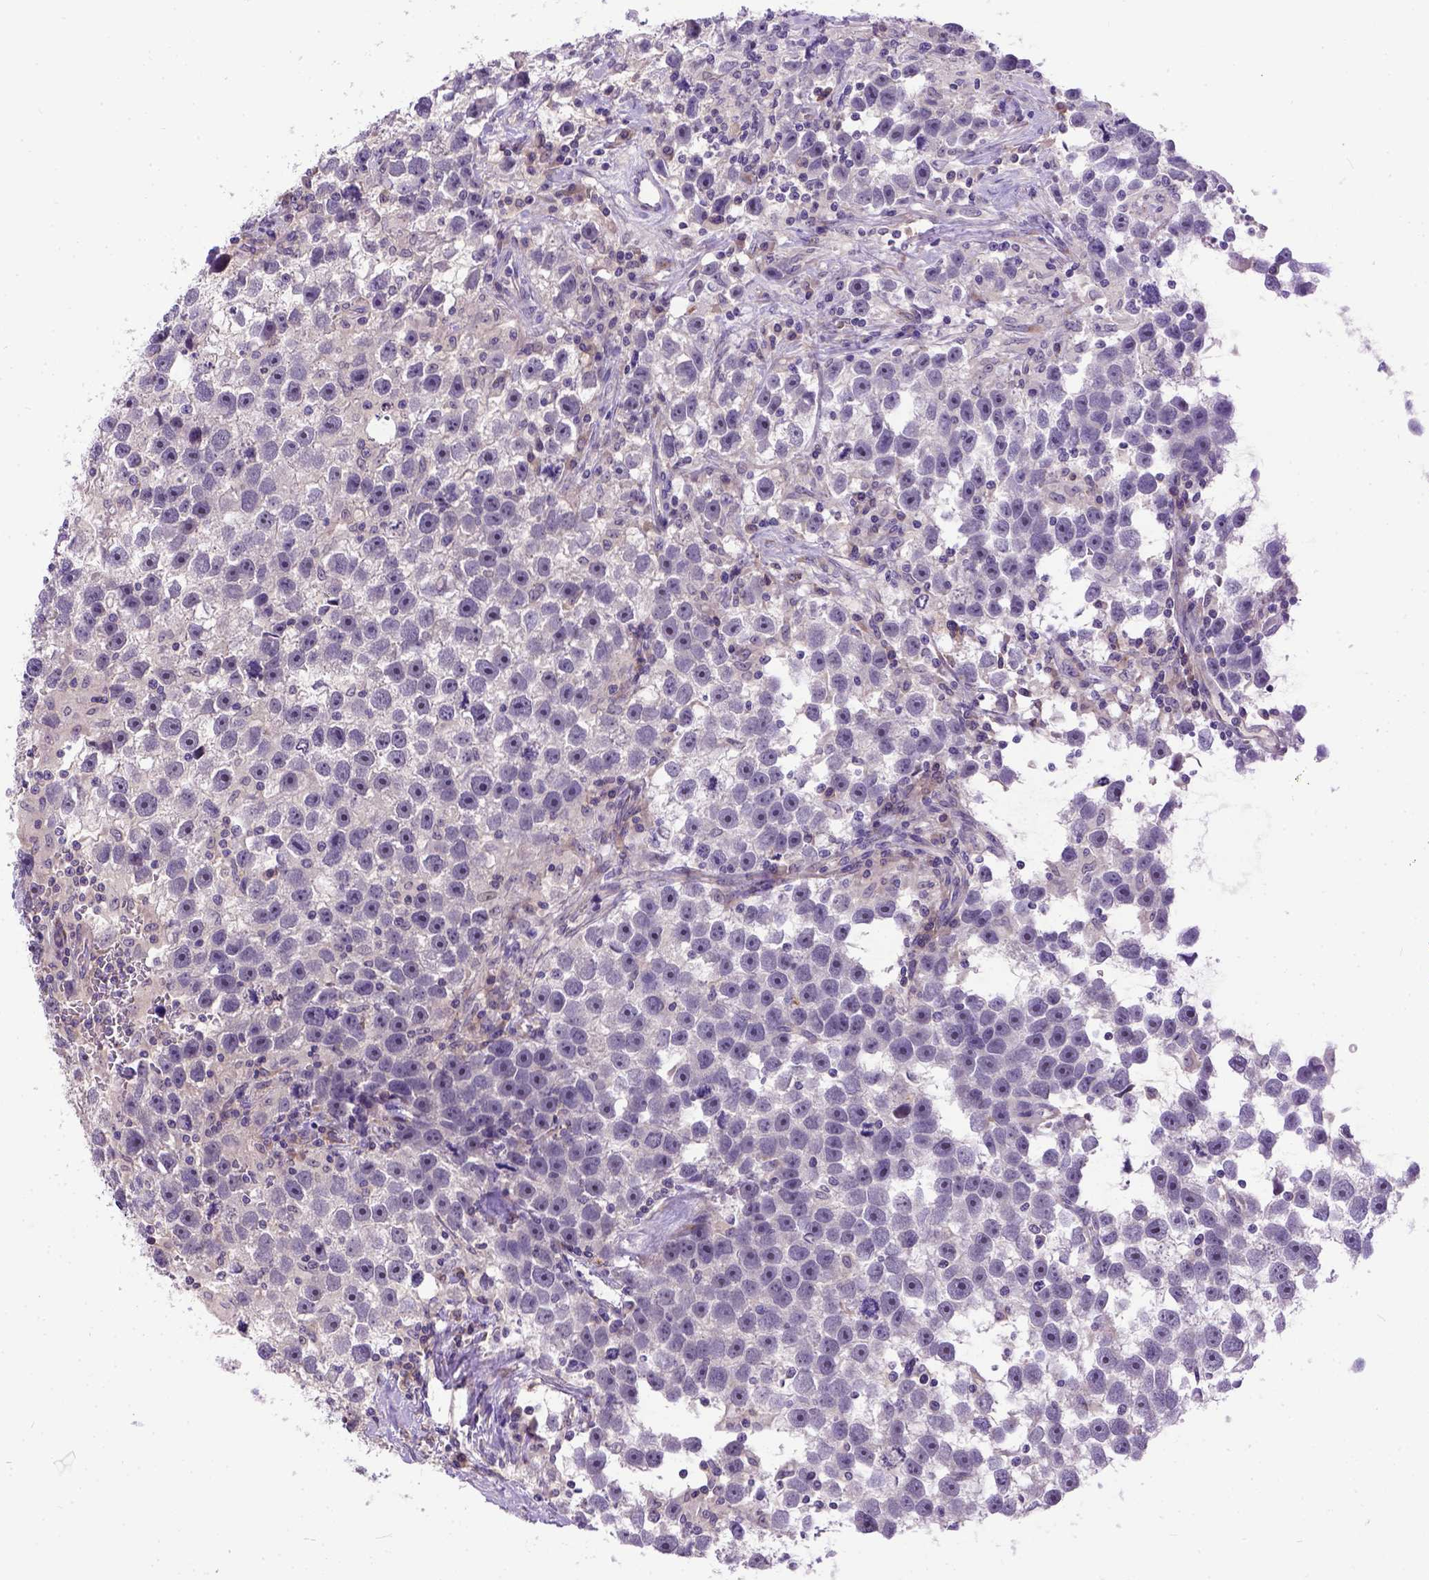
{"staining": {"intensity": "negative", "quantity": "none", "location": "none"}, "tissue": "testis cancer", "cell_type": "Tumor cells", "image_type": "cancer", "snomed": [{"axis": "morphology", "description": "Seminoma, NOS"}, {"axis": "topography", "description": "Testis"}], "caption": "High magnification brightfield microscopy of testis seminoma stained with DAB (3,3'-diaminobenzidine) (brown) and counterstained with hematoxylin (blue): tumor cells show no significant positivity.", "gene": "NEK5", "patient": {"sex": "male", "age": 43}}